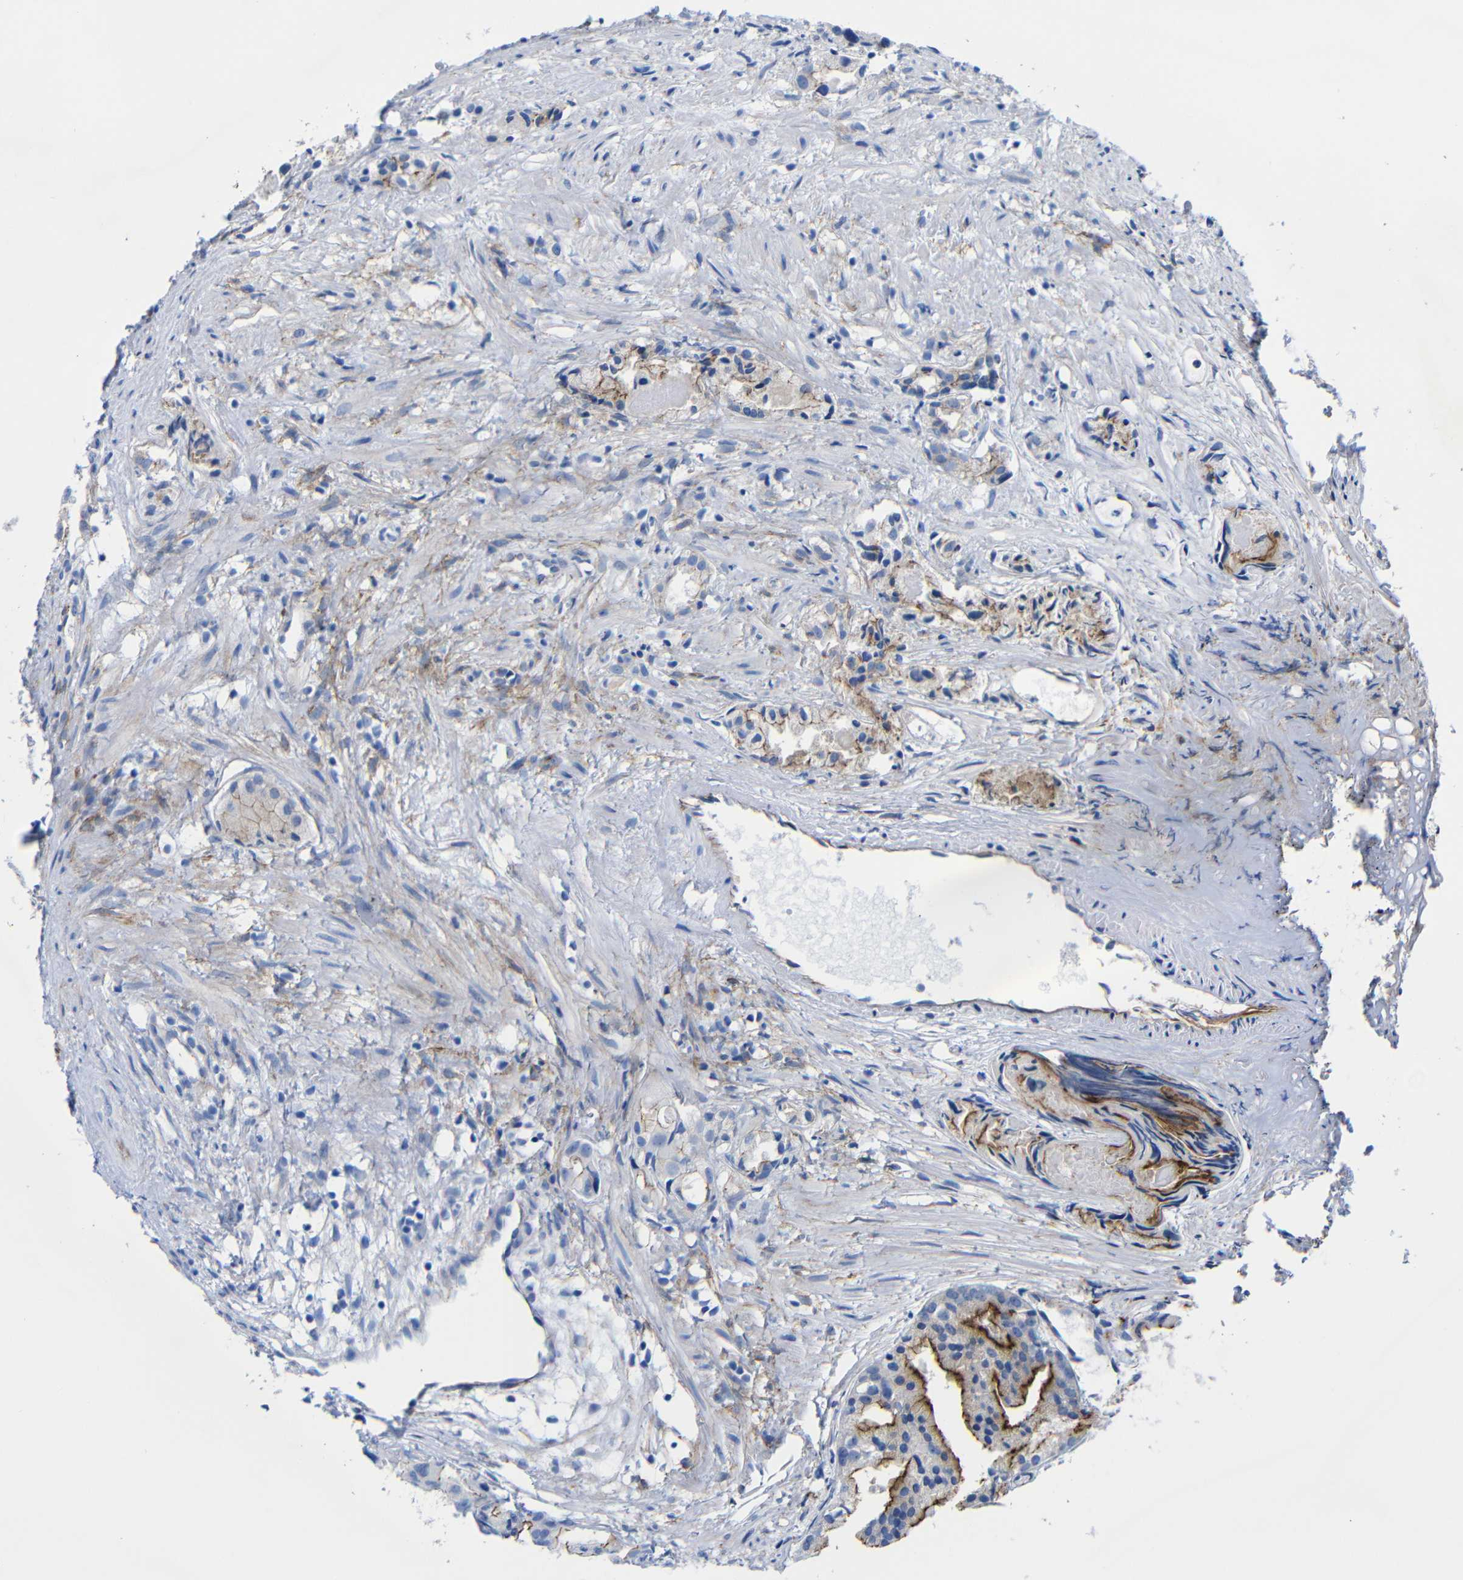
{"staining": {"intensity": "strong", "quantity": "<25%", "location": "cytoplasmic/membranous"}, "tissue": "prostate cancer", "cell_type": "Tumor cells", "image_type": "cancer", "snomed": [{"axis": "morphology", "description": "Adenocarcinoma, Low grade"}, {"axis": "topography", "description": "Prostate"}], "caption": "There is medium levels of strong cytoplasmic/membranous expression in tumor cells of prostate cancer, as demonstrated by immunohistochemical staining (brown color).", "gene": "CGNL1", "patient": {"sex": "male", "age": 72}}